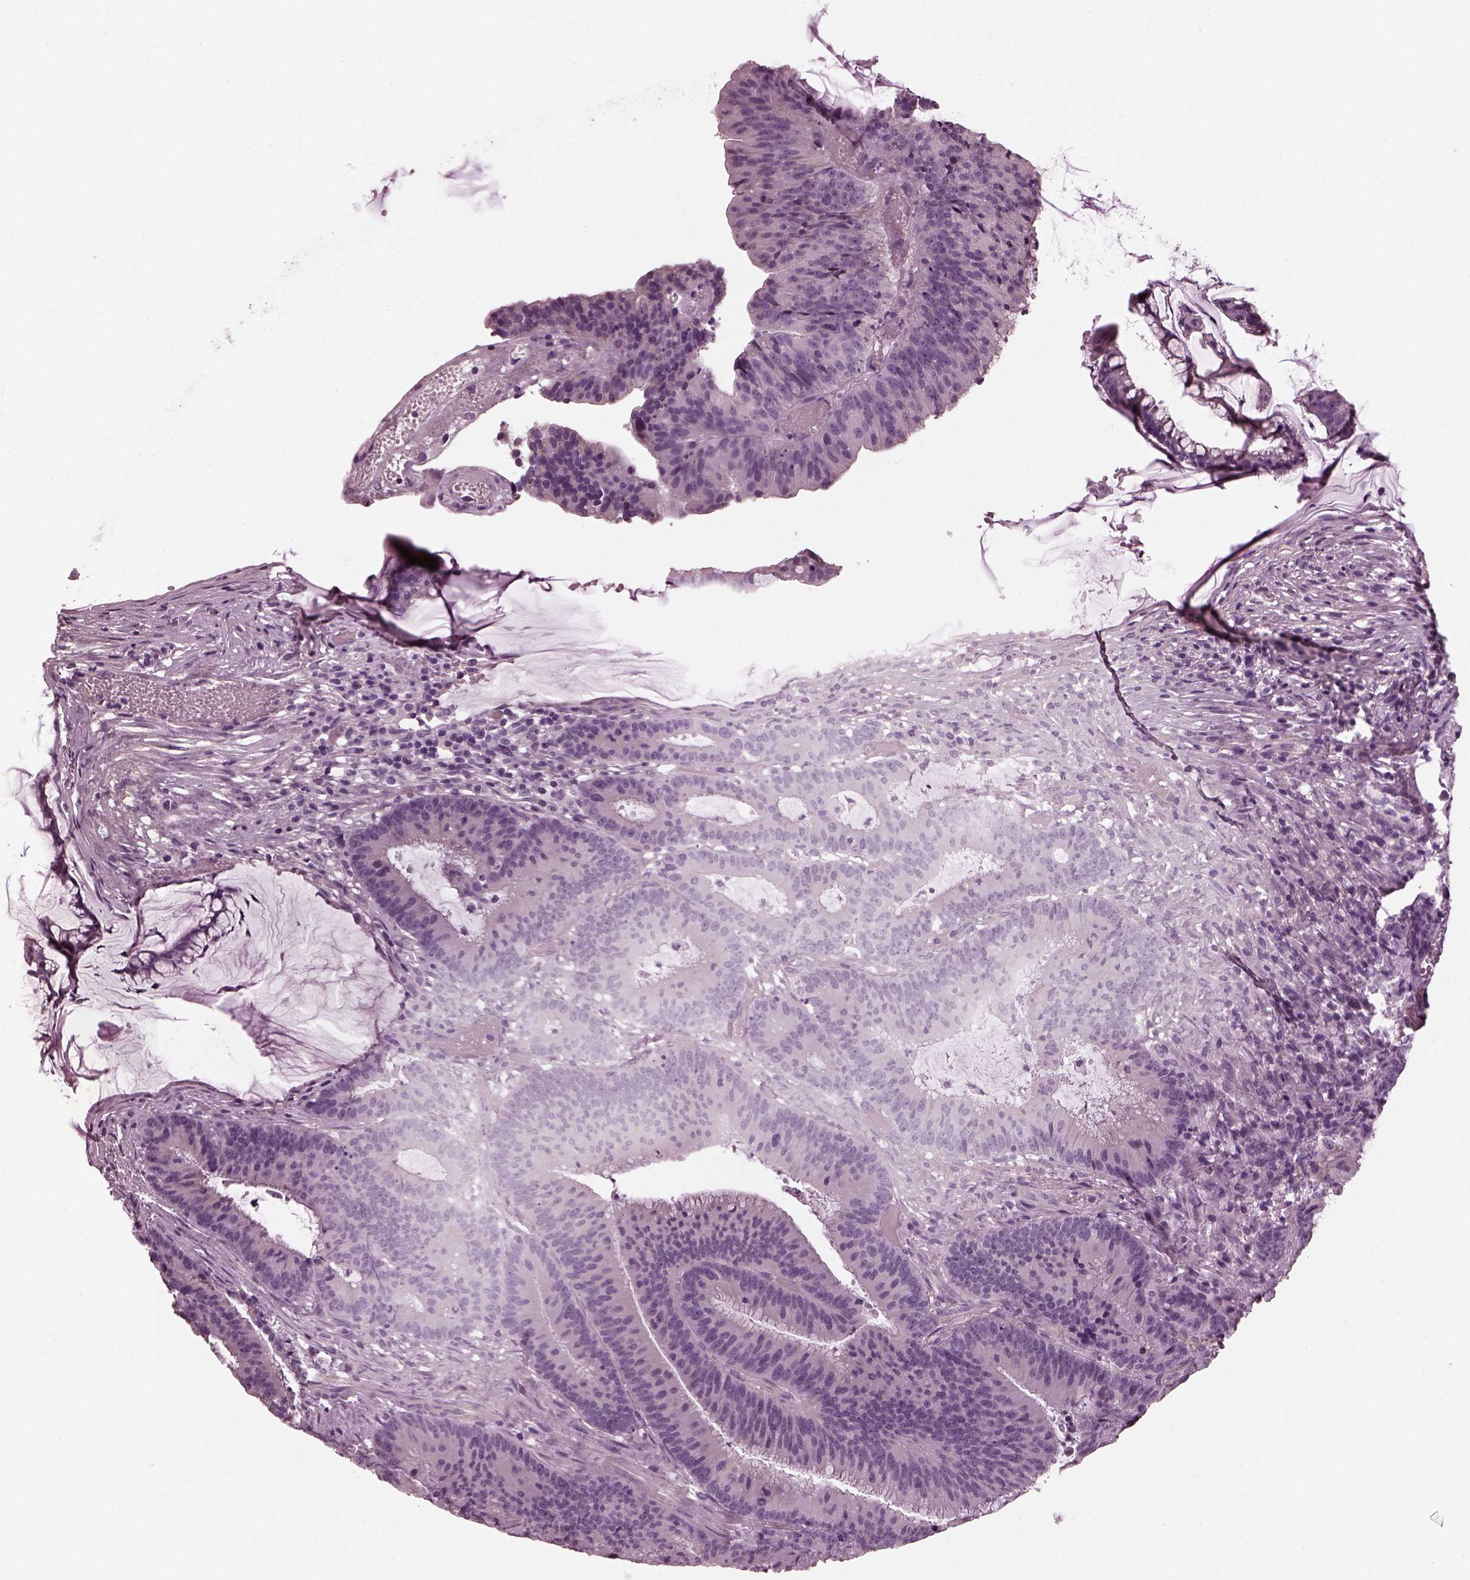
{"staining": {"intensity": "negative", "quantity": "none", "location": "none"}, "tissue": "colorectal cancer", "cell_type": "Tumor cells", "image_type": "cancer", "snomed": [{"axis": "morphology", "description": "Adenocarcinoma, NOS"}, {"axis": "topography", "description": "Colon"}], "caption": "Colorectal cancer (adenocarcinoma) was stained to show a protein in brown. There is no significant positivity in tumor cells. (Stains: DAB immunohistochemistry (IHC) with hematoxylin counter stain, Microscopy: brightfield microscopy at high magnification).", "gene": "BFSP1", "patient": {"sex": "female", "age": 78}}